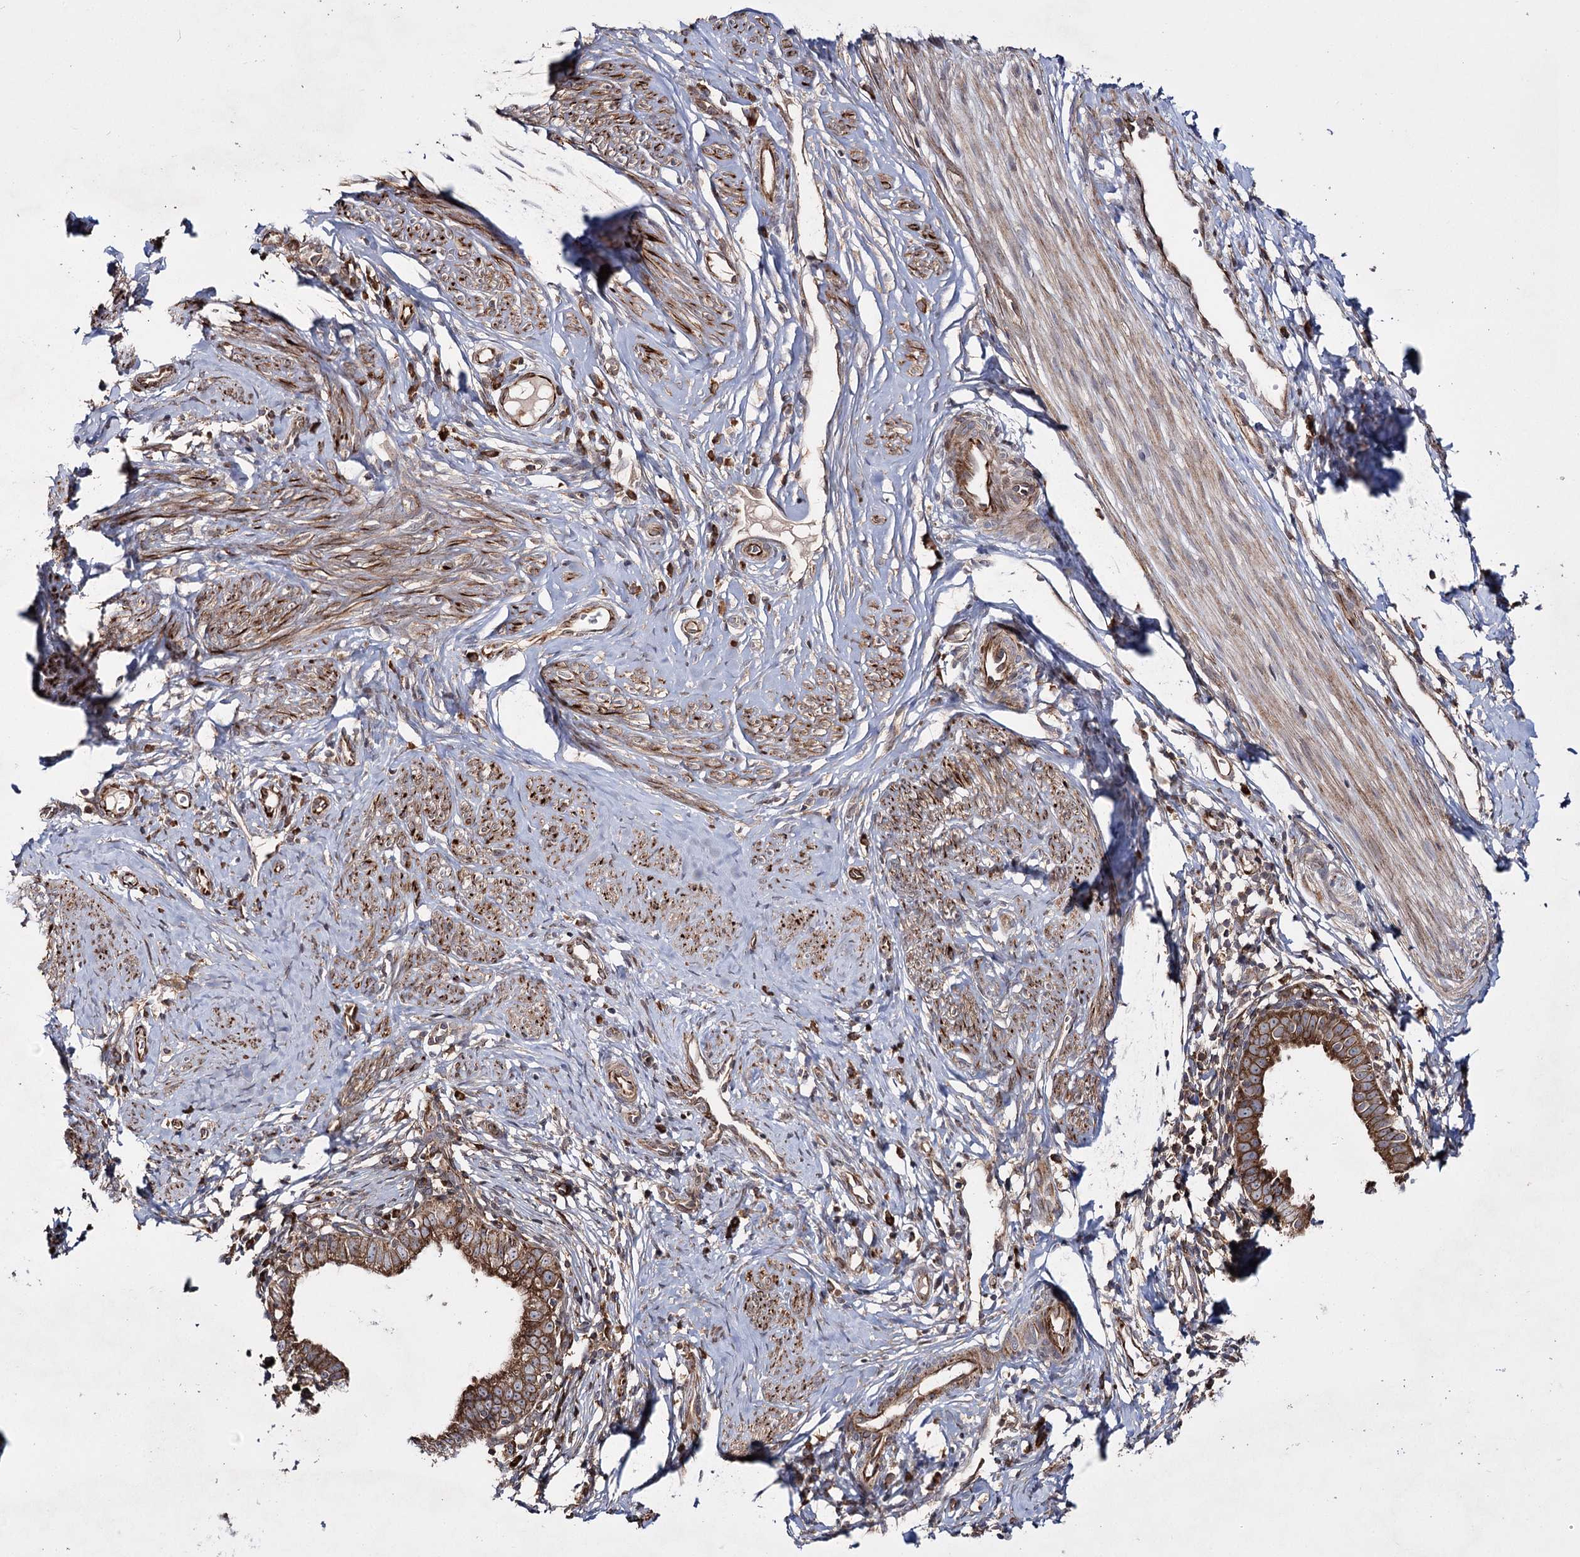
{"staining": {"intensity": "moderate", "quantity": ">75%", "location": "cytoplasmic/membranous"}, "tissue": "cervical cancer", "cell_type": "Tumor cells", "image_type": "cancer", "snomed": [{"axis": "morphology", "description": "Adenocarcinoma, NOS"}, {"axis": "topography", "description": "Cervix"}], "caption": "Protein staining reveals moderate cytoplasmic/membranous expression in about >75% of tumor cells in cervical cancer.", "gene": "HECTD2", "patient": {"sex": "female", "age": 36}}